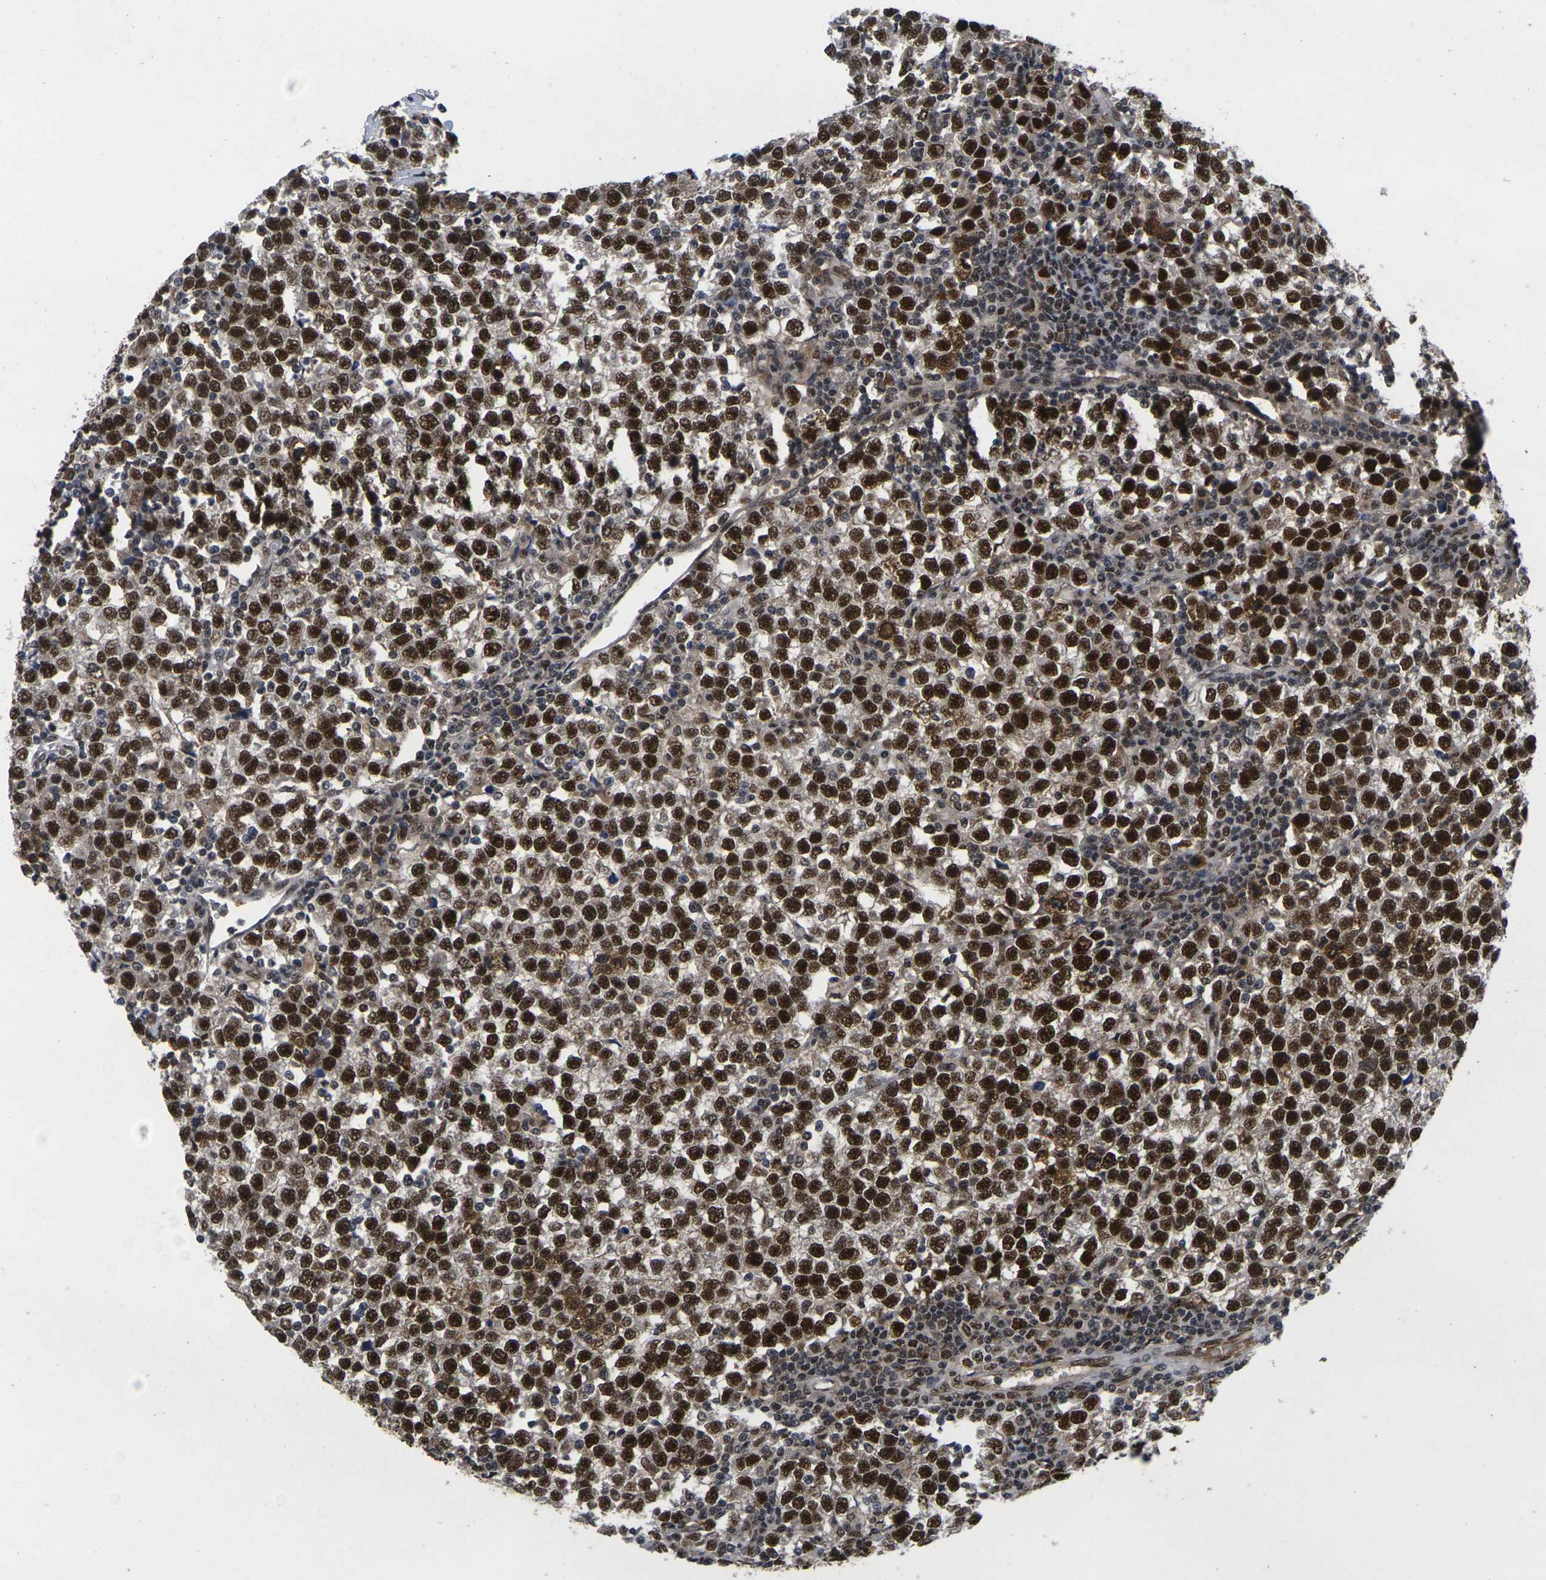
{"staining": {"intensity": "strong", "quantity": ">75%", "location": "nuclear"}, "tissue": "testis cancer", "cell_type": "Tumor cells", "image_type": "cancer", "snomed": [{"axis": "morphology", "description": "Seminoma, NOS"}, {"axis": "topography", "description": "Testis"}], "caption": "A photomicrograph of human seminoma (testis) stained for a protein displays strong nuclear brown staining in tumor cells. The protein is shown in brown color, while the nuclei are stained blue.", "gene": "GTF2E1", "patient": {"sex": "male", "age": 43}}